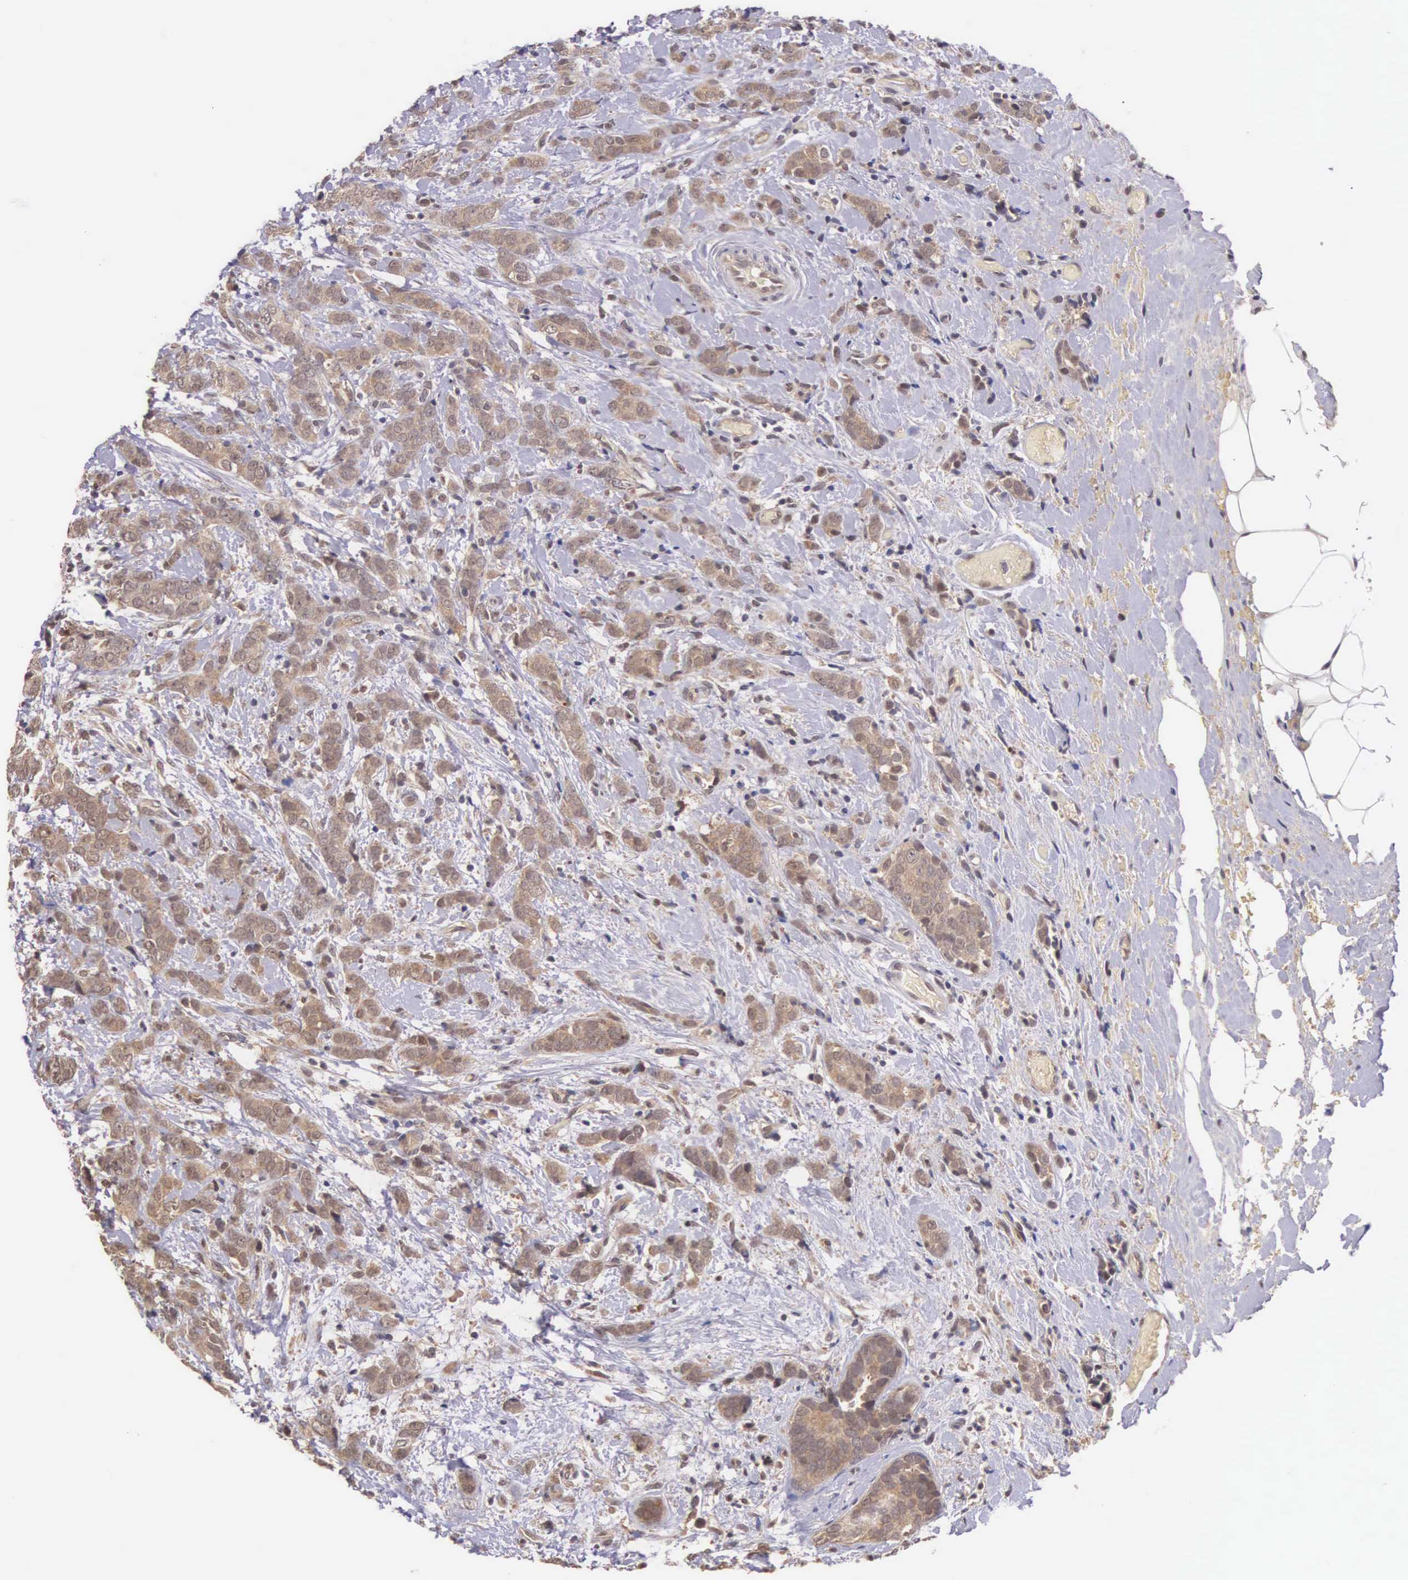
{"staining": {"intensity": "moderate", "quantity": ">75%", "location": "cytoplasmic/membranous"}, "tissue": "breast cancer", "cell_type": "Tumor cells", "image_type": "cancer", "snomed": [{"axis": "morphology", "description": "Duct carcinoma"}, {"axis": "topography", "description": "Breast"}], "caption": "An immunohistochemistry histopathology image of tumor tissue is shown. Protein staining in brown labels moderate cytoplasmic/membranous positivity in infiltrating ductal carcinoma (breast) within tumor cells. Using DAB (brown) and hematoxylin (blue) stains, captured at high magnification using brightfield microscopy.", "gene": "VASH1", "patient": {"sex": "female", "age": 53}}